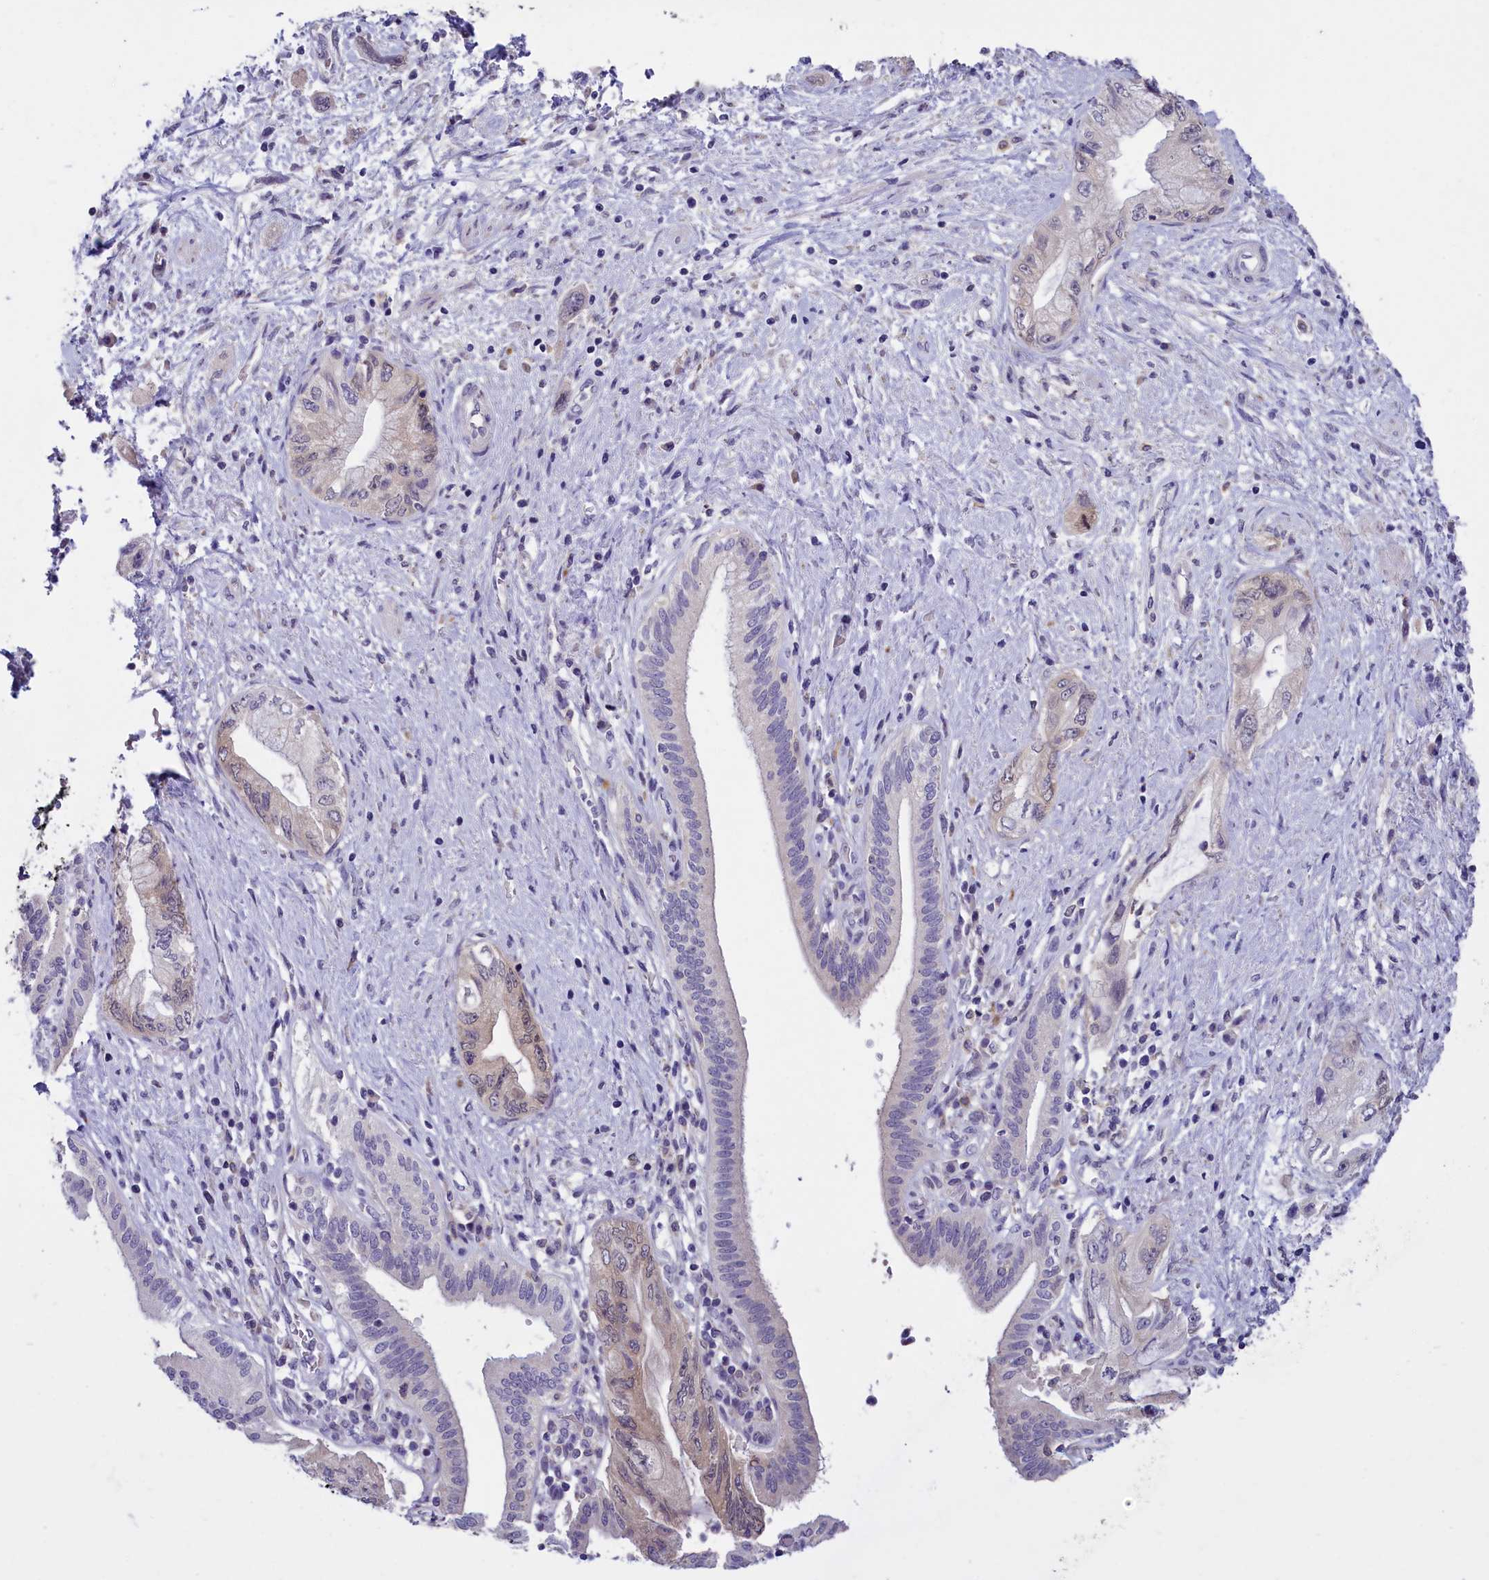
{"staining": {"intensity": "weak", "quantity": "<25%", "location": "cytoplasmic/membranous"}, "tissue": "pancreatic cancer", "cell_type": "Tumor cells", "image_type": "cancer", "snomed": [{"axis": "morphology", "description": "Adenocarcinoma, NOS"}, {"axis": "topography", "description": "Pancreas"}], "caption": "A micrograph of human pancreatic cancer (adenocarcinoma) is negative for staining in tumor cells. (DAB (3,3'-diaminobenzidine) immunohistochemistry (IHC) with hematoxylin counter stain).", "gene": "ENPP6", "patient": {"sex": "female", "age": 73}}